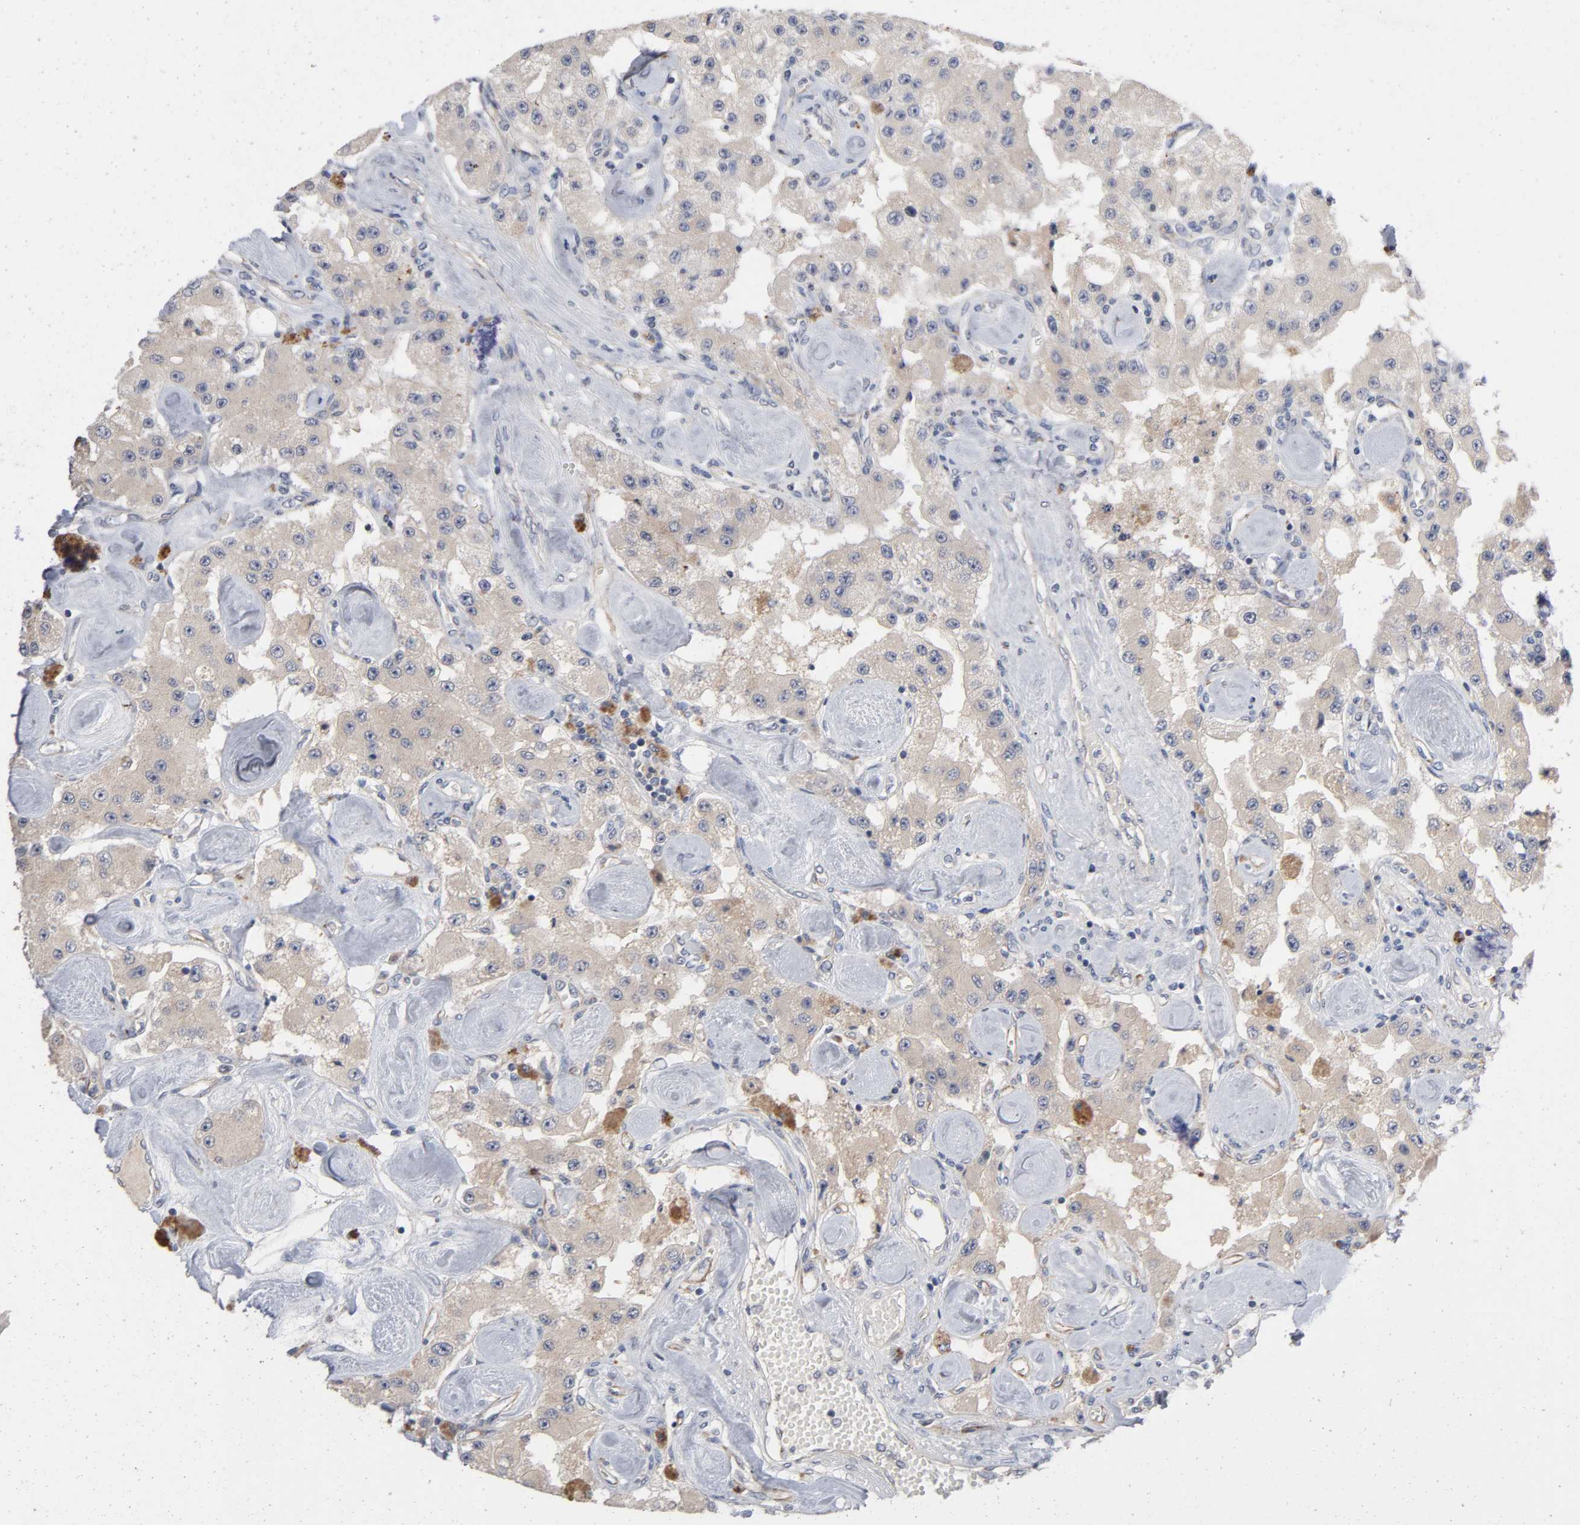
{"staining": {"intensity": "weak", "quantity": ">75%", "location": "cytoplasmic/membranous"}, "tissue": "carcinoid", "cell_type": "Tumor cells", "image_type": "cancer", "snomed": [{"axis": "morphology", "description": "Carcinoid, malignant, NOS"}, {"axis": "topography", "description": "Pancreas"}], "caption": "Immunohistochemistry (IHC) micrograph of neoplastic tissue: carcinoid stained using IHC exhibits low levels of weak protein expression localized specifically in the cytoplasmic/membranous of tumor cells, appearing as a cytoplasmic/membranous brown color.", "gene": "CCDC134", "patient": {"sex": "male", "age": 41}}